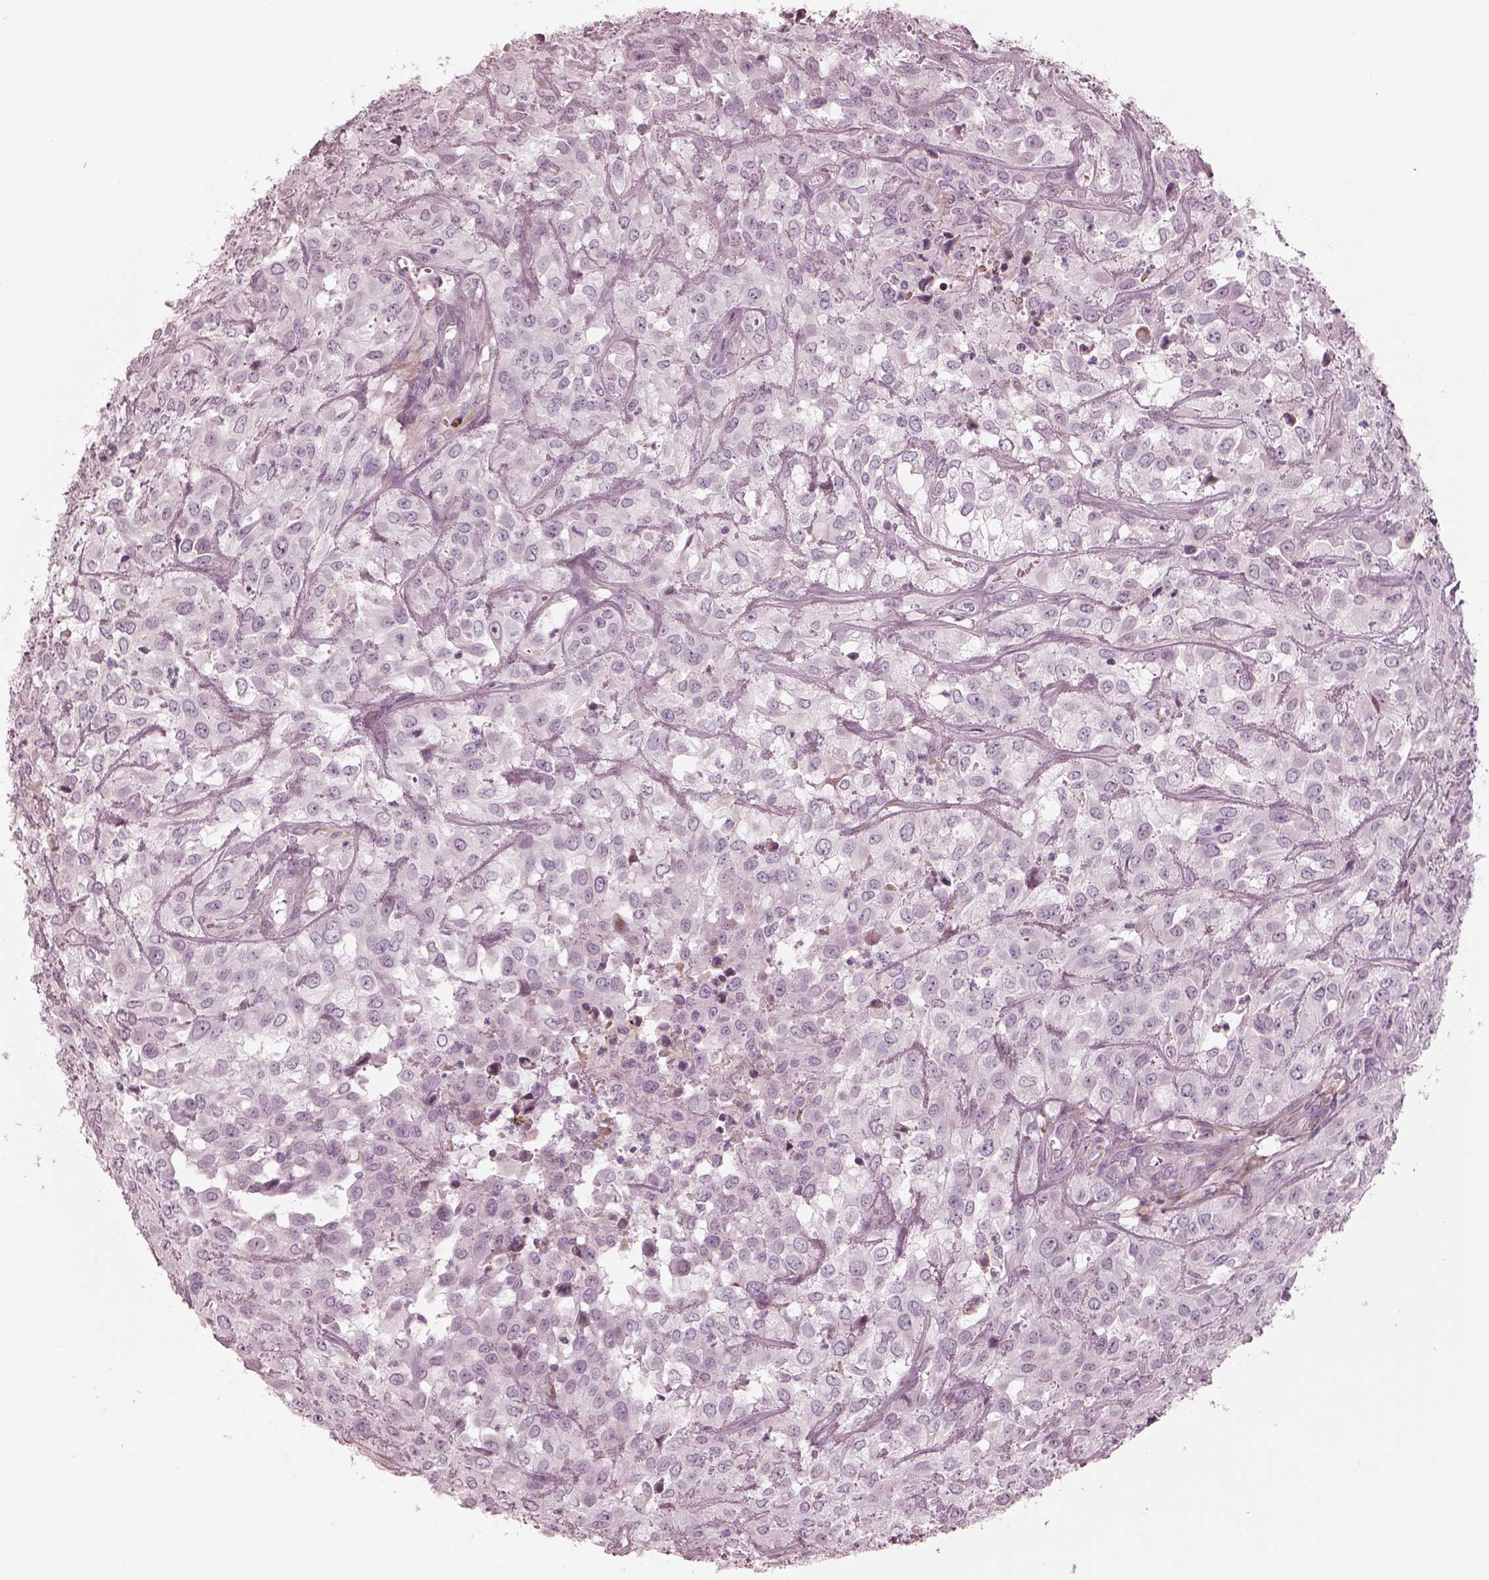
{"staining": {"intensity": "negative", "quantity": "none", "location": "none"}, "tissue": "urothelial cancer", "cell_type": "Tumor cells", "image_type": "cancer", "snomed": [{"axis": "morphology", "description": "Urothelial carcinoma, High grade"}, {"axis": "topography", "description": "Urinary bladder"}], "caption": "IHC image of neoplastic tissue: human high-grade urothelial carcinoma stained with DAB (3,3'-diaminobenzidine) displays no significant protein staining in tumor cells. (DAB (3,3'-diaminobenzidine) IHC with hematoxylin counter stain).", "gene": "CADM2", "patient": {"sex": "male", "age": 67}}